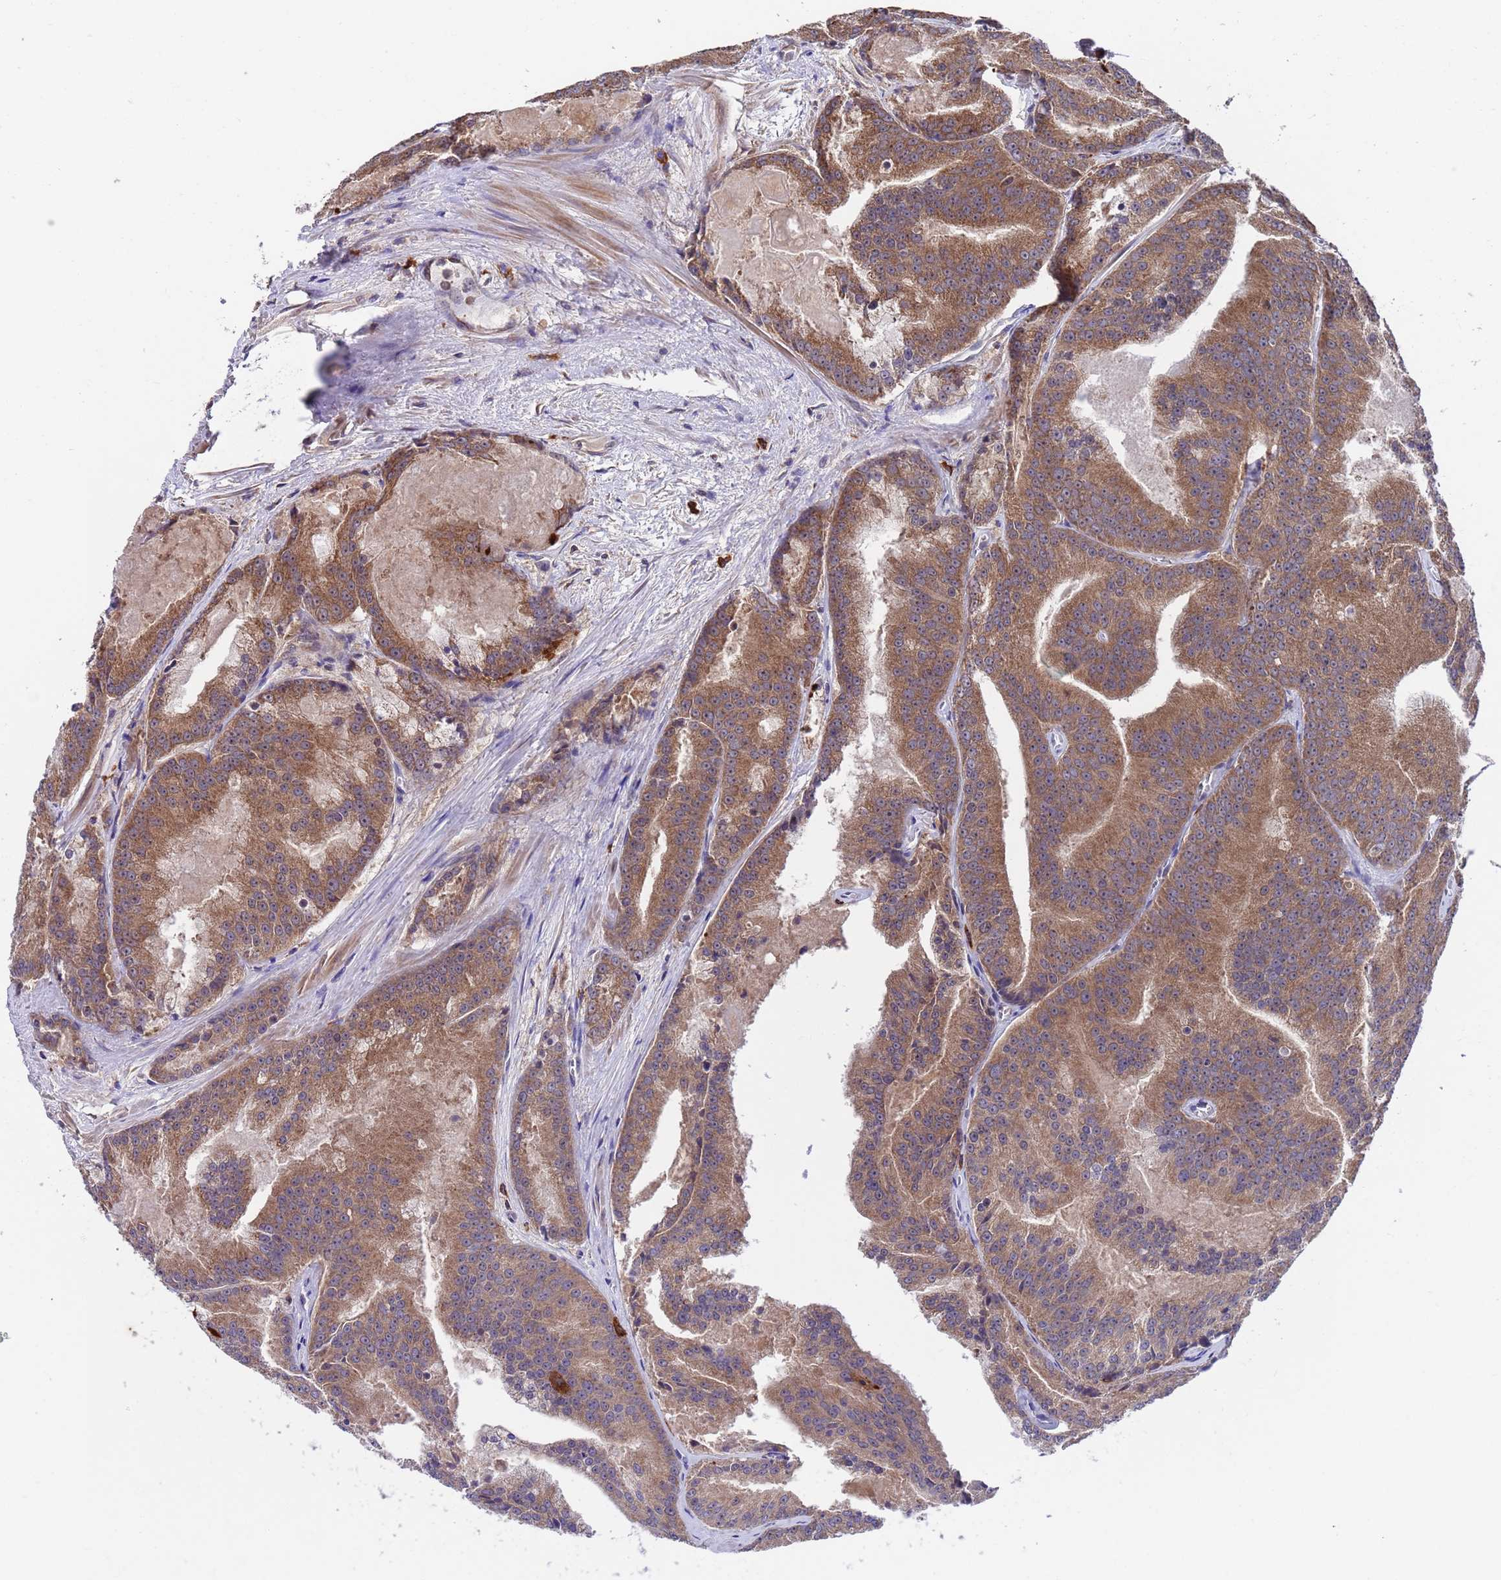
{"staining": {"intensity": "moderate", "quantity": ">75%", "location": "cytoplasmic/membranous"}, "tissue": "prostate cancer", "cell_type": "Tumor cells", "image_type": "cancer", "snomed": [{"axis": "morphology", "description": "Adenocarcinoma, High grade"}, {"axis": "topography", "description": "Prostate"}], "caption": "Human high-grade adenocarcinoma (prostate) stained for a protein (brown) exhibits moderate cytoplasmic/membranous positive staining in about >75% of tumor cells.", "gene": "TSR3", "patient": {"sex": "male", "age": 61}}